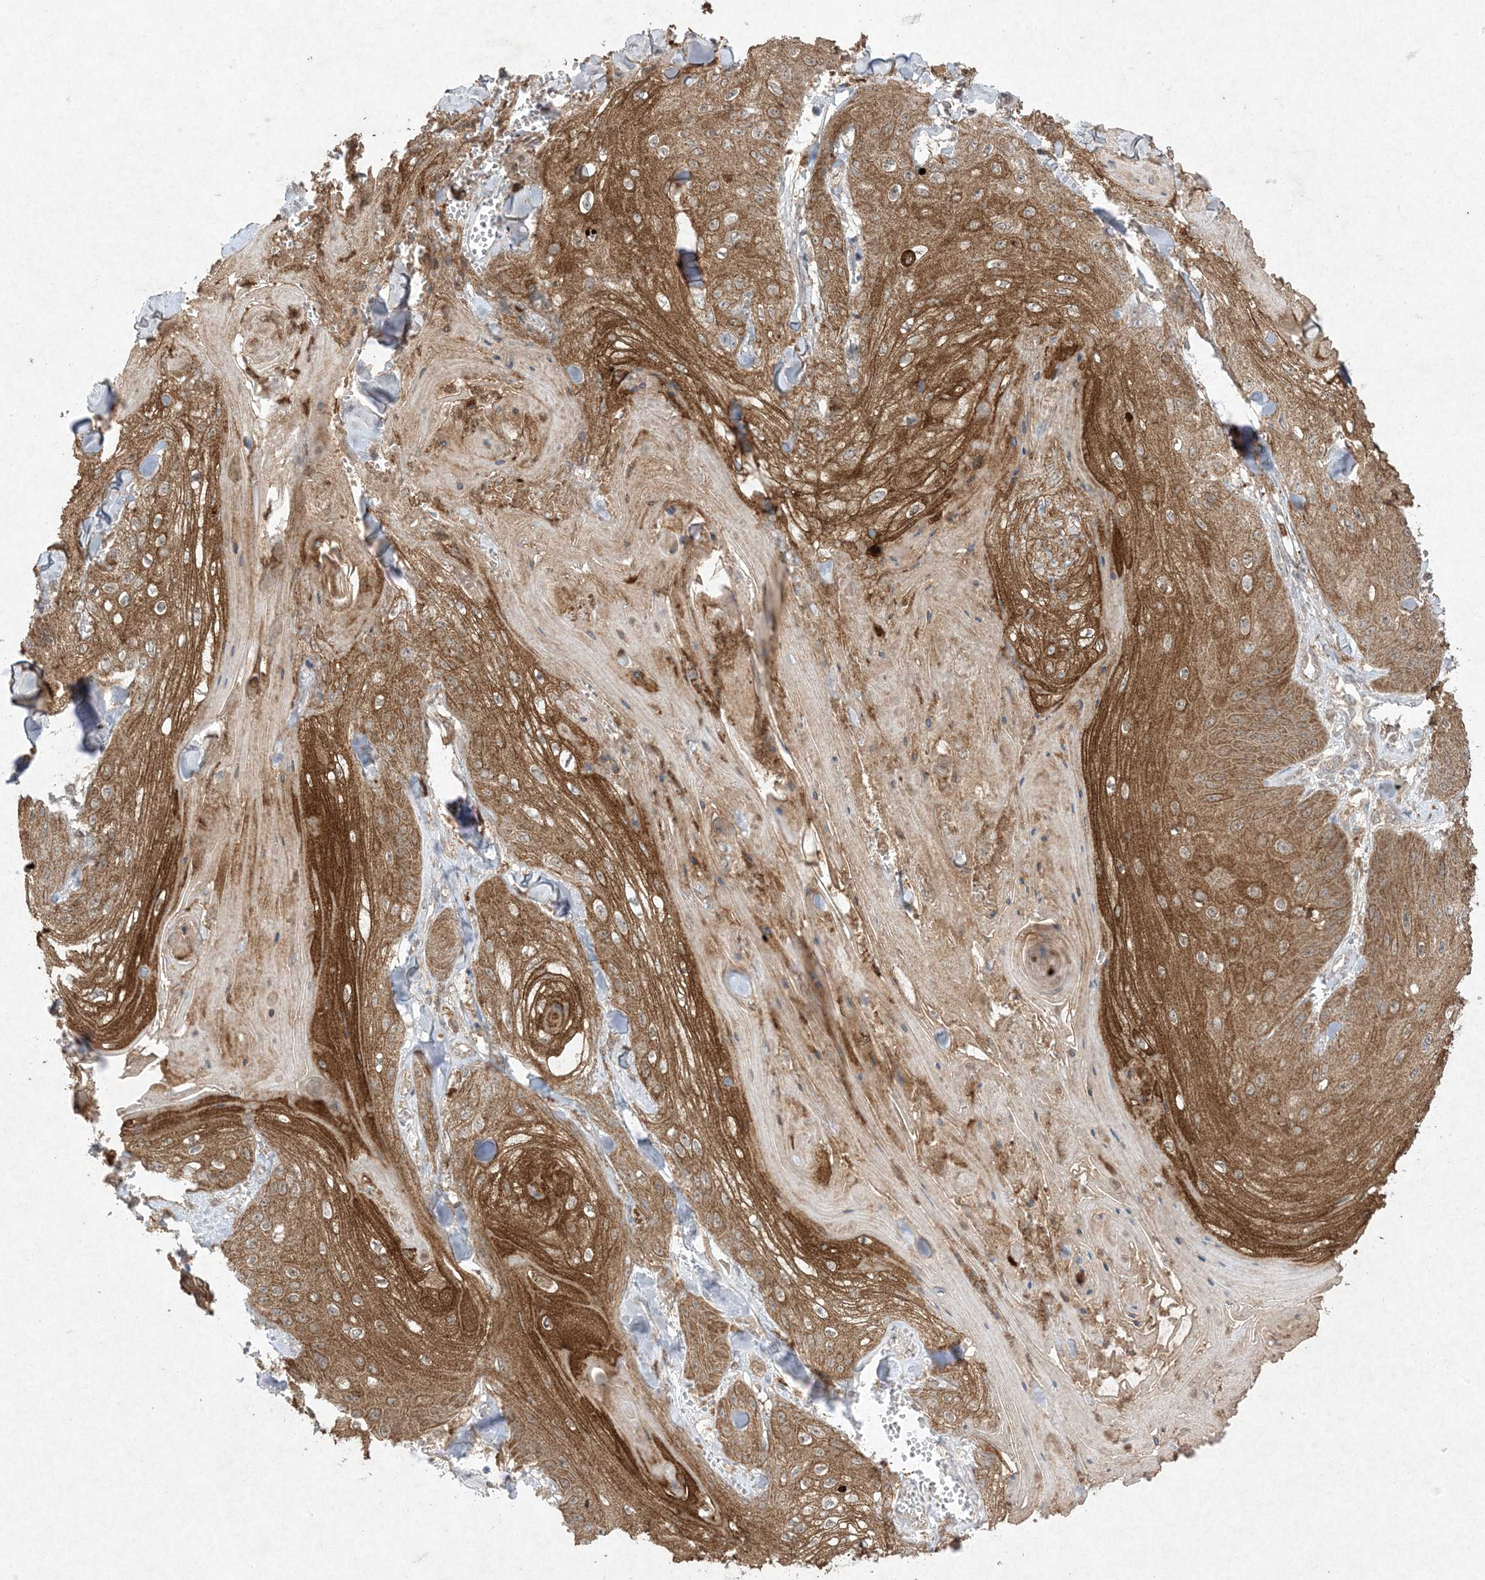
{"staining": {"intensity": "strong", "quantity": ">75%", "location": "cytoplasmic/membranous"}, "tissue": "skin cancer", "cell_type": "Tumor cells", "image_type": "cancer", "snomed": [{"axis": "morphology", "description": "Squamous cell carcinoma, NOS"}, {"axis": "topography", "description": "Skin"}], "caption": "Immunohistochemical staining of human skin cancer exhibits strong cytoplasmic/membranous protein positivity in approximately >75% of tumor cells.", "gene": "UBE2C", "patient": {"sex": "male", "age": 74}}